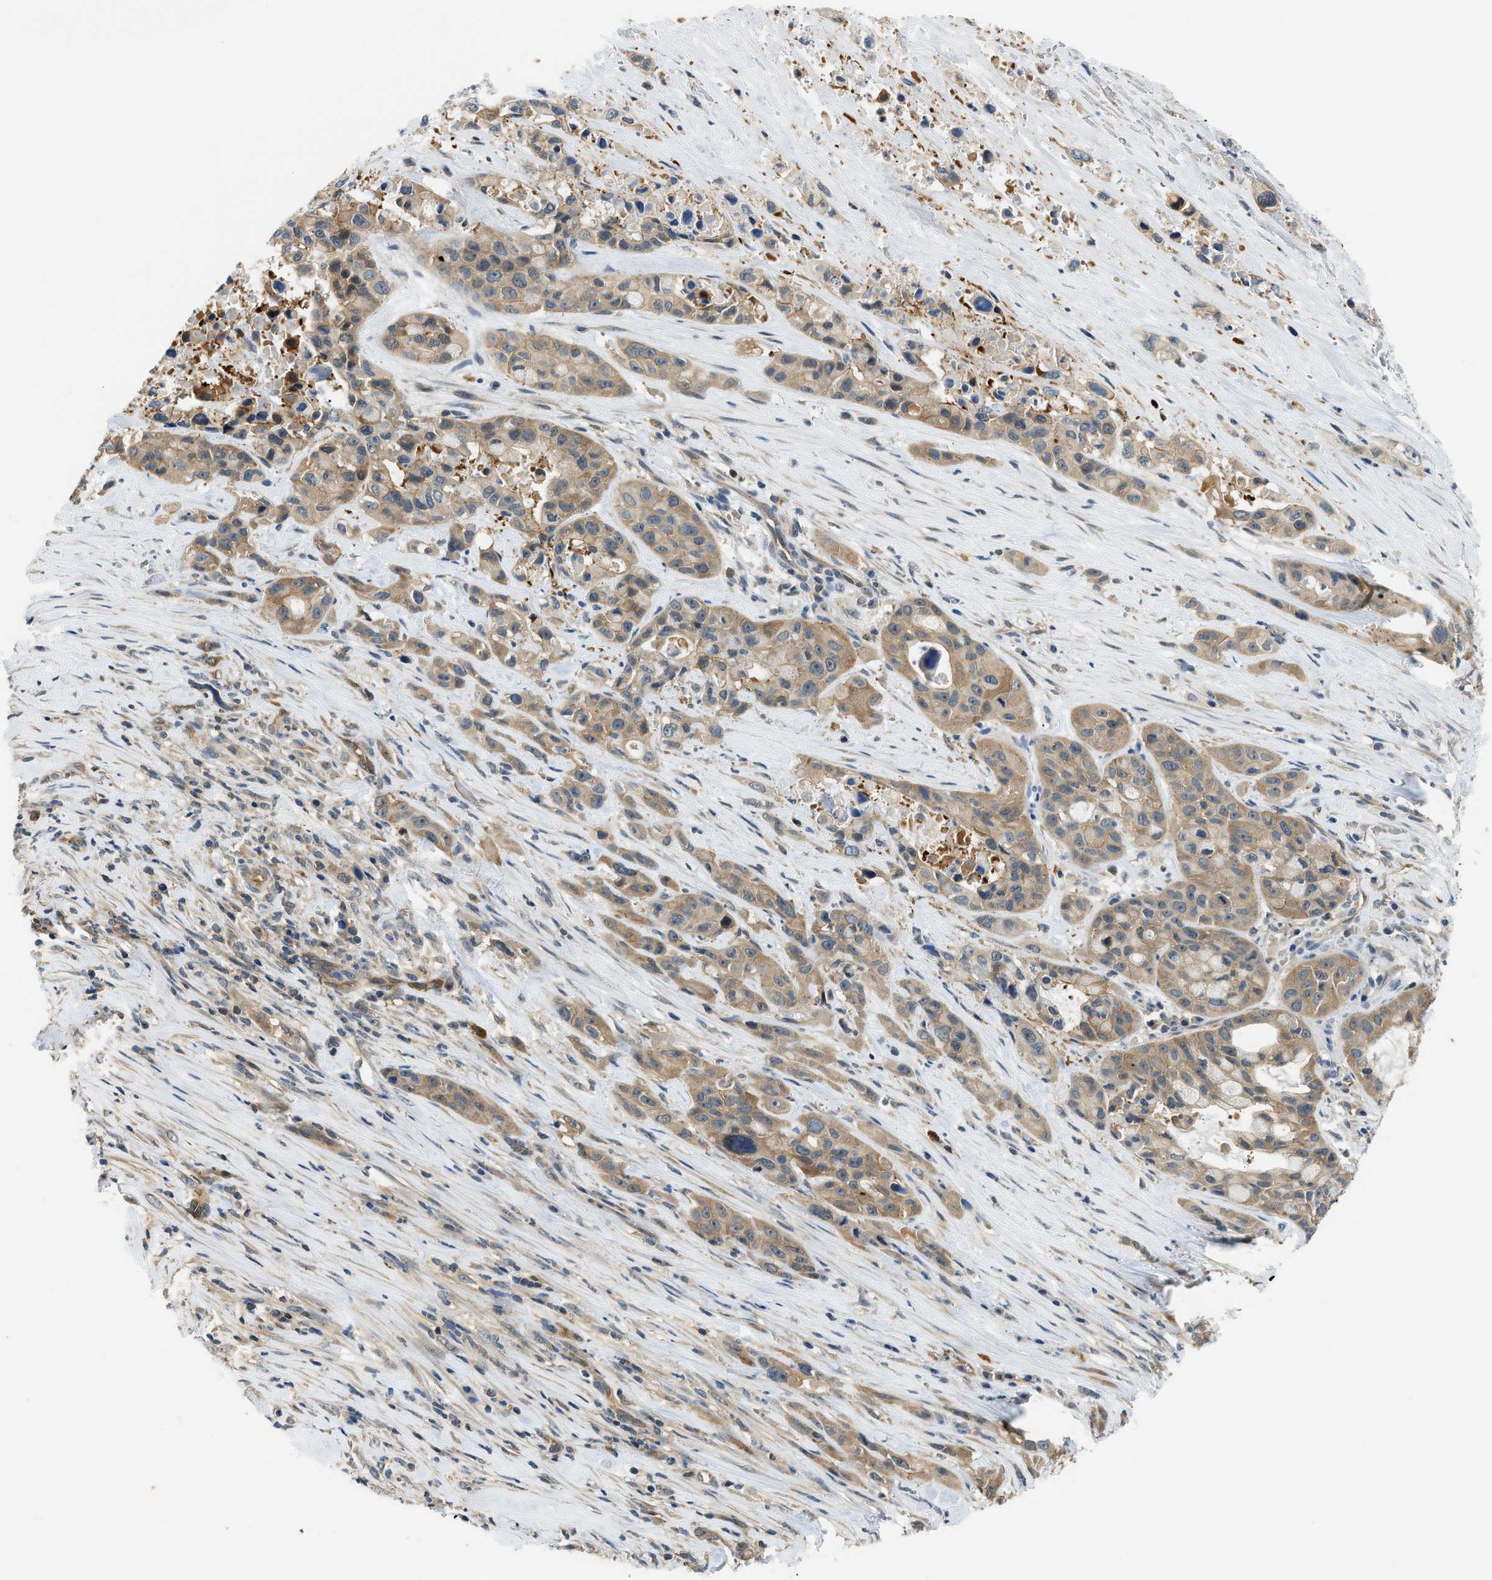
{"staining": {"intensity": "moderate", "quantity": ">75%", "location": "cytoplasmic/membranous"}, "tissue": "pancreatic cancer", "cell_type": "Tumor cells", "image_type": "cancer", "snomed": [{"axis": "morphology", "description": "Adenocarcinoma, NOS"}, {"axis": "topography", "description": "Pancreas"}], "caption": "There is medium levels of moderate cytoplasmic/membranous staining in tumor cells of pancreatic adenocarcinoma, as demonstrated by immunohistochemical staining (brown color).", "gene": "CBLB", "patient": {"sex": "male", "age": 53}}